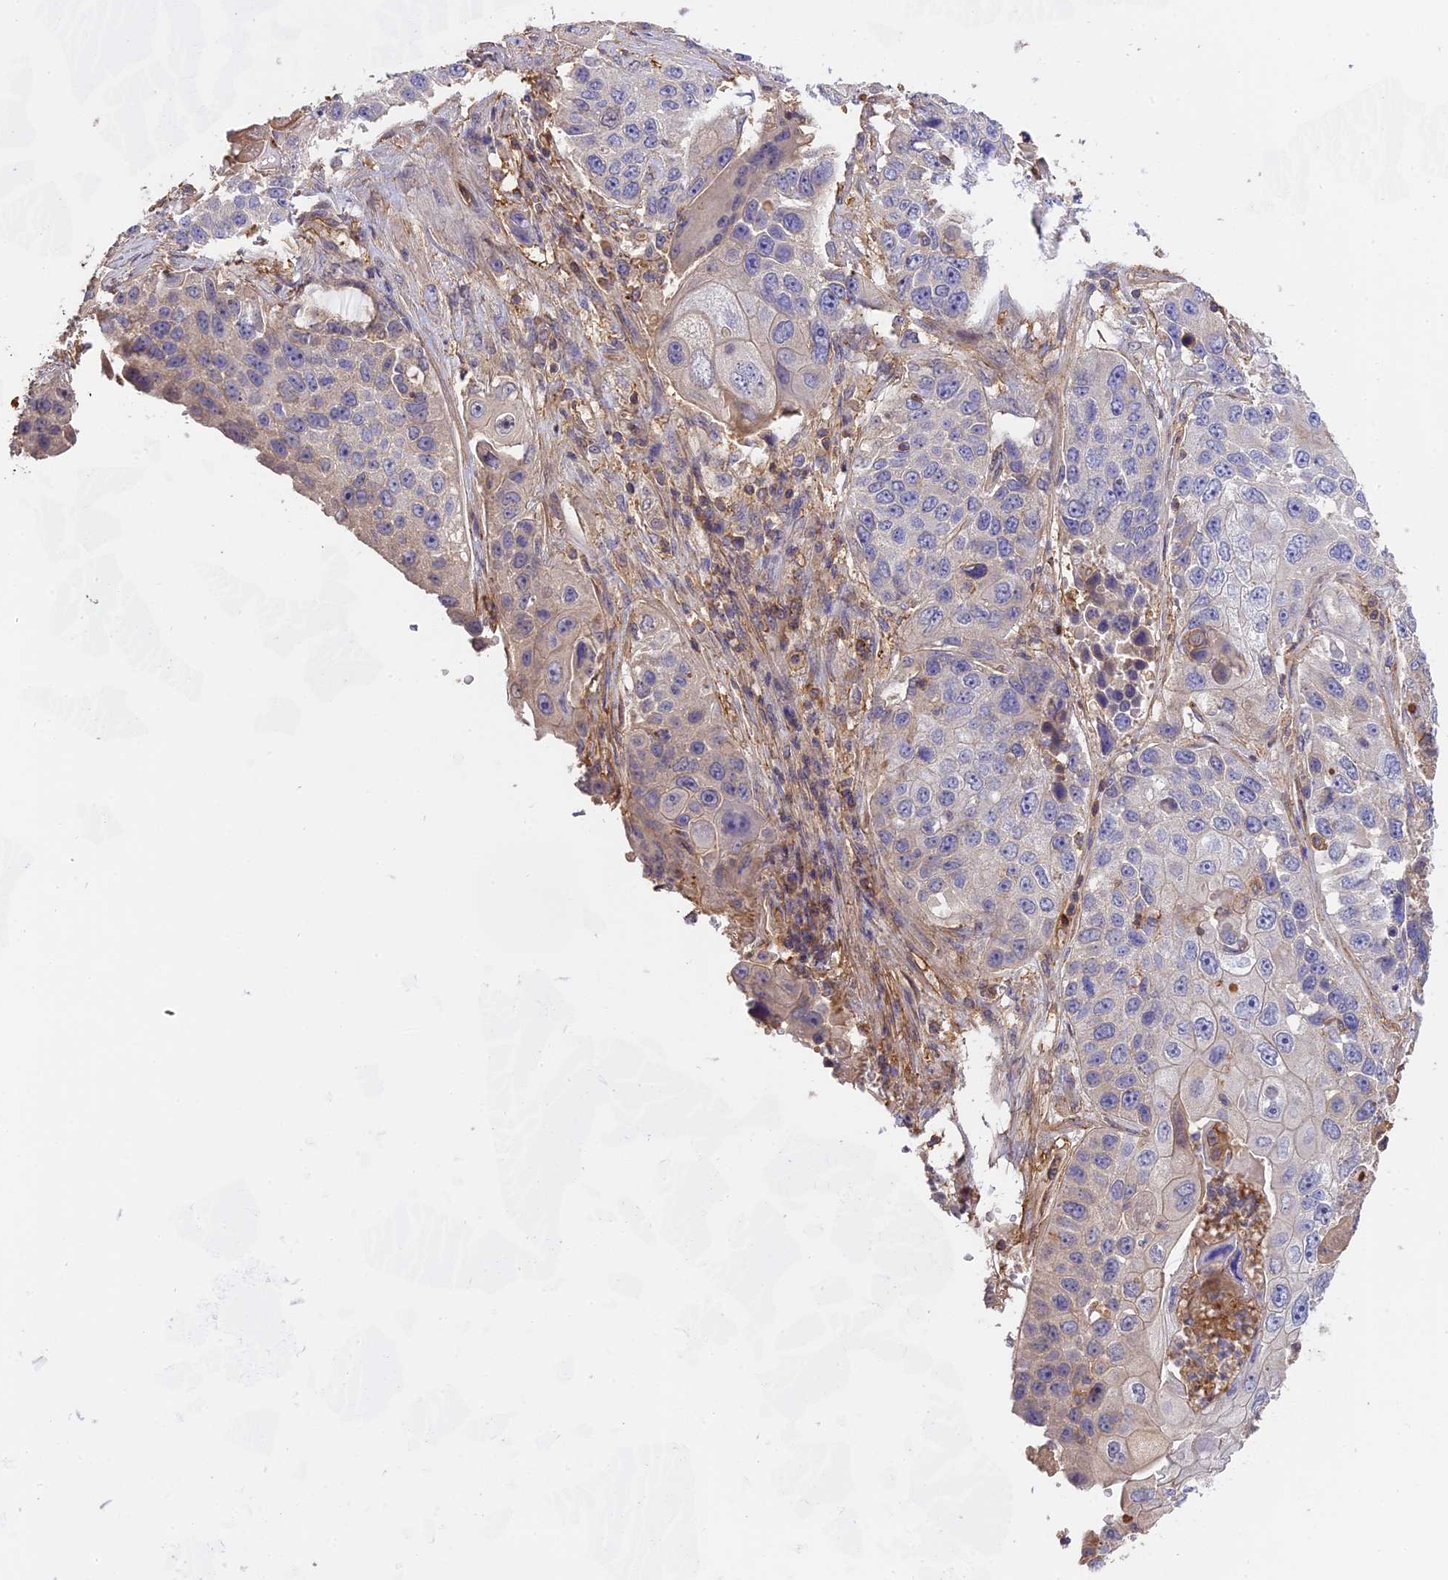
{"staining": {"intensity": "negative", "quantity": "none", "location": "none"}, "tissue": "lung cancer", "cell_type": "Tumor cells", "image_type": "cancer", "snomed": [{"axis": "morphology", "description": "Squamous cell carcinoma, NOS"}, {"axis": "topography", "description": "Lung"}], "caption": "The histopathology image shows no significant positivity in tumor cells of lung cancer.", "gene": "CFAP119", "patient": {"sex": "male", "age": 61}}